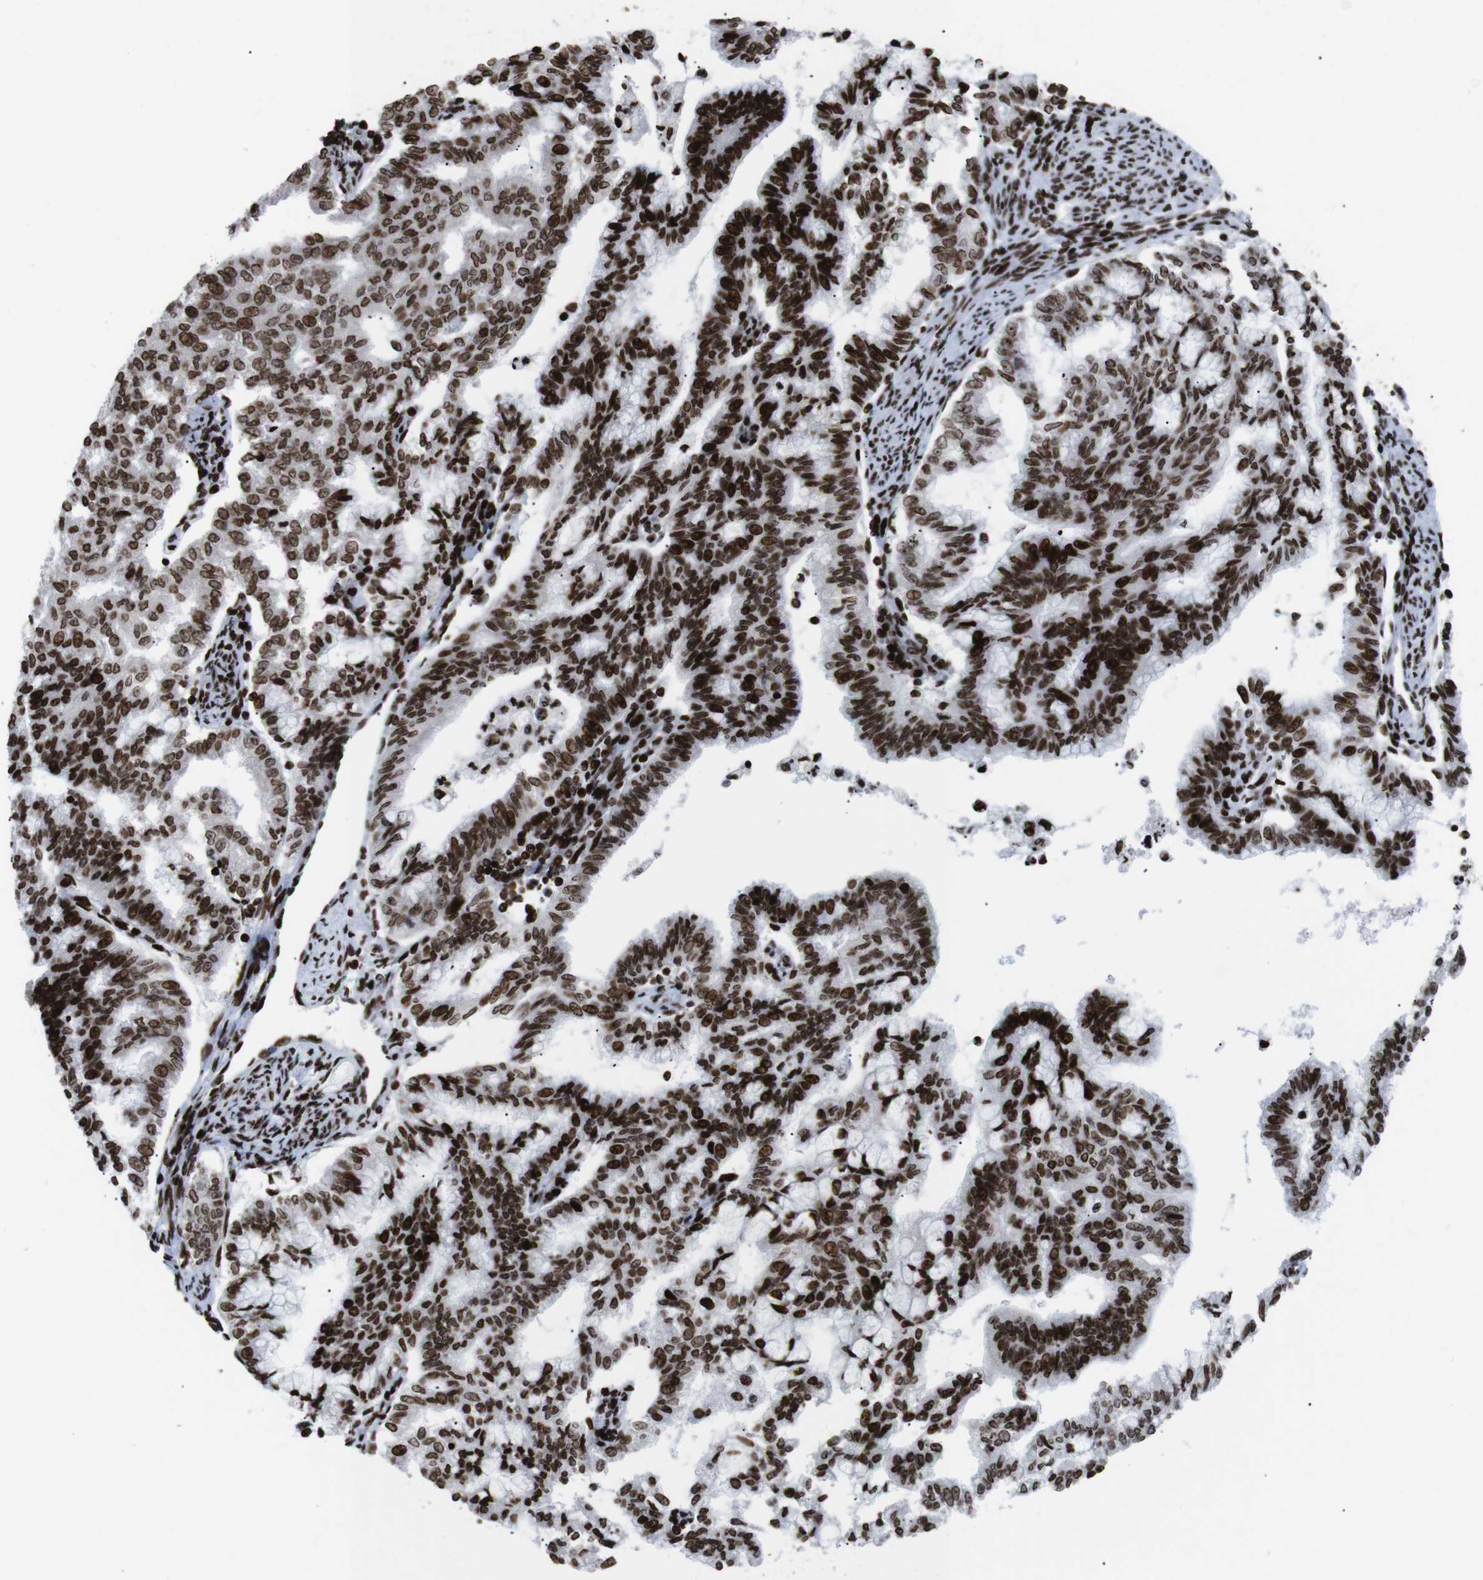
{"staining": {"intensity": "strong", "quantity": ">75%", "location": "nuclear"}, "tissue": "endometrial cancer", "cell_type": "Tumor cells", "image_type": "cancer", "snomed": [{"axis": "morphology", "description": "Adenocarcinoma, NOS"}, {"axis": "topography", "description": "Endometrium"}], "caption": "A micrograph showing strong nuclear positivity in approximately >75% of tumor cells in endometrial adenocarcinoma, as visualized by brown immunohistochemical staining.", "gene": "H1-4", "patient": {"sex": "female", "age": 79}}